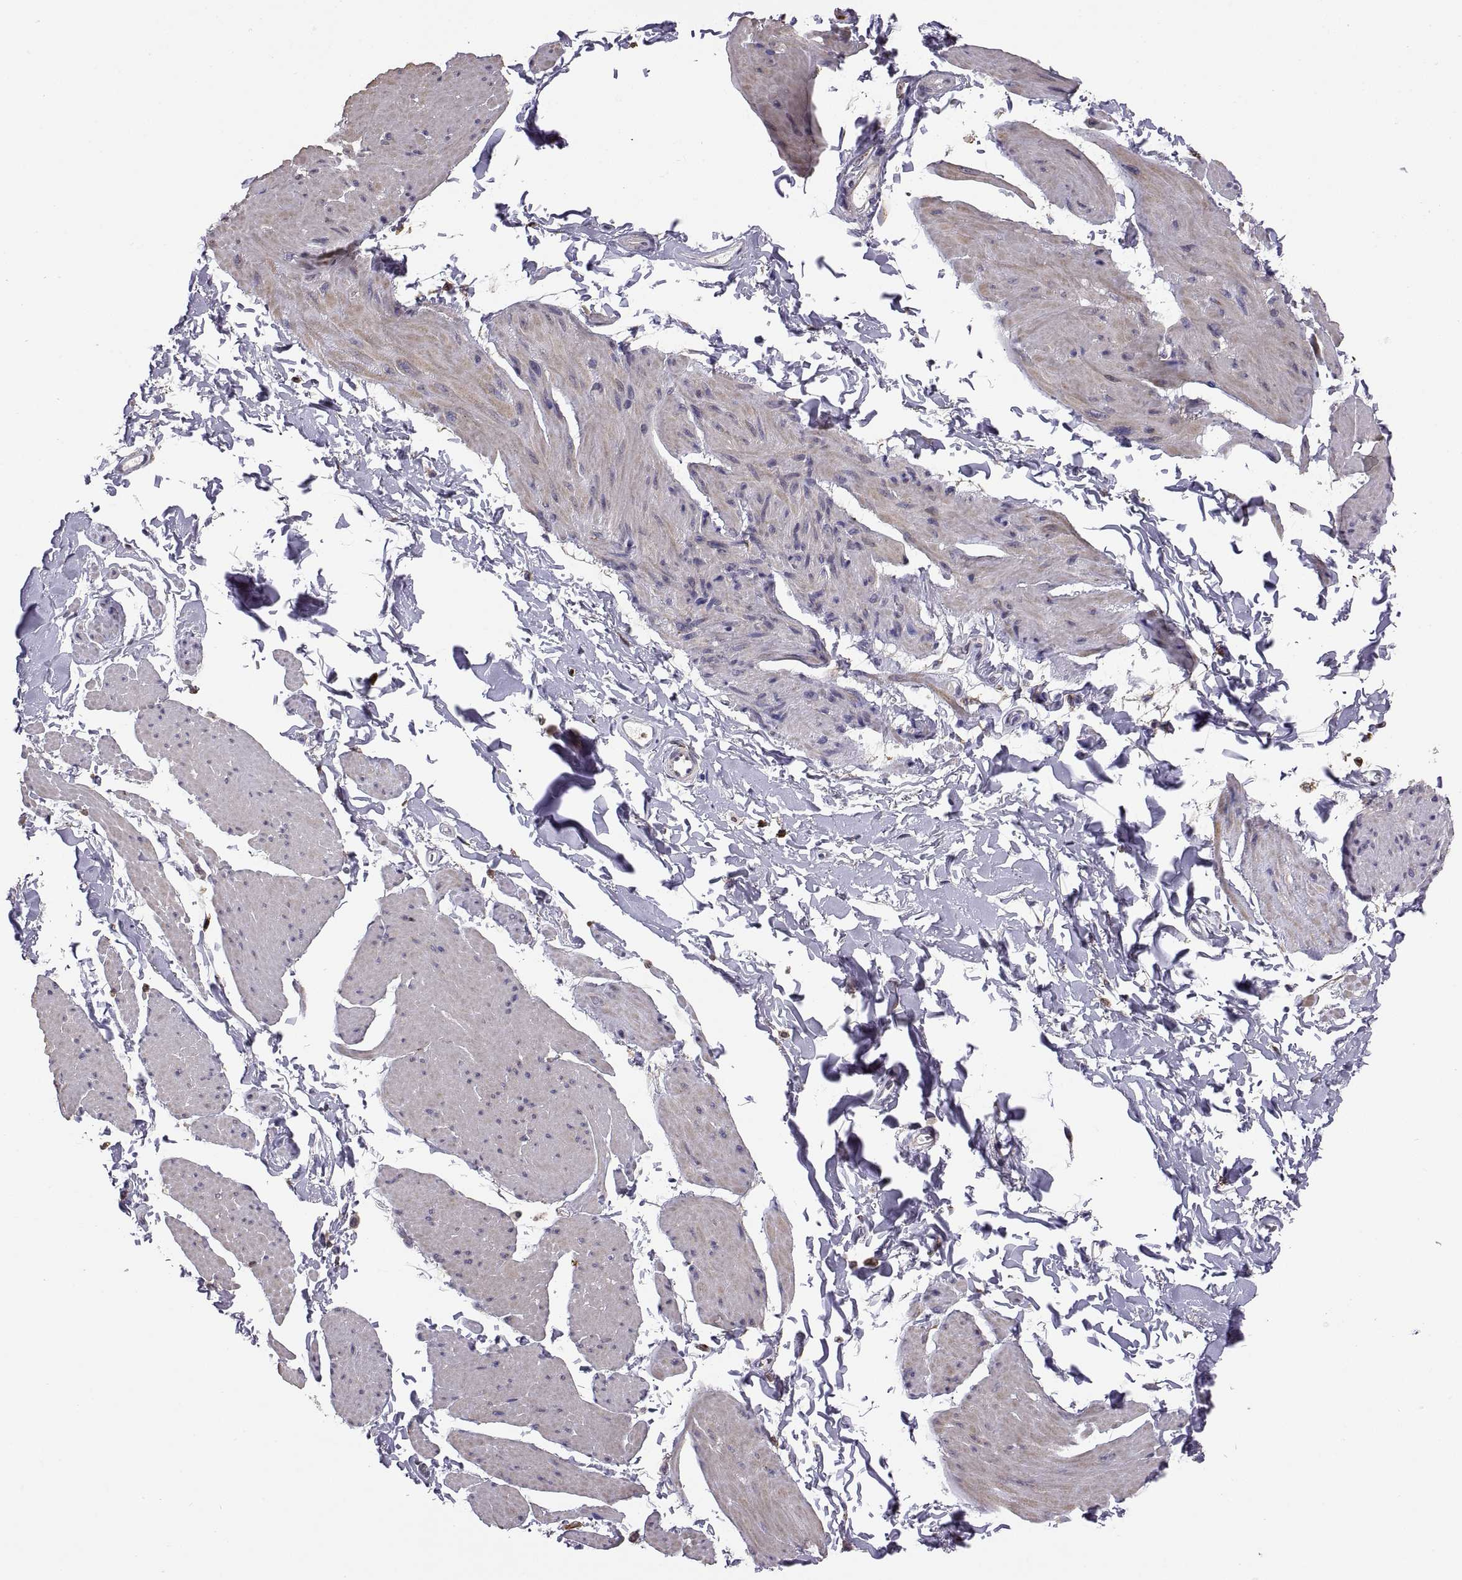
{"staining": {"intensity": "weak", "quantity": "25%-75%", "location": "cytoplasmic/membranous"}, "tissue": "smooth muscle", "cell_type": "Smooth muscle cells", "image_type": "normal", "snomed": [{"axis": "morphology", "description": "Normal tissue, NOS"}, {"axis": "topography", "description": "Adipose tissue"}, {"axis": "topography", "description": "Smooth muscle"}, {"axis": "topography", "description": "Peripheral nerve tissue"}], "caption": "IHC histopathology image of normal human smooth muscle stained for a protein (brown), which exhibits low levels of weak cytoplasmic/membranous expression in about 25%-75% of smooth muscle cells.", "gene": "ACAP1", "patient": {"sex": "male", "age": 83}}